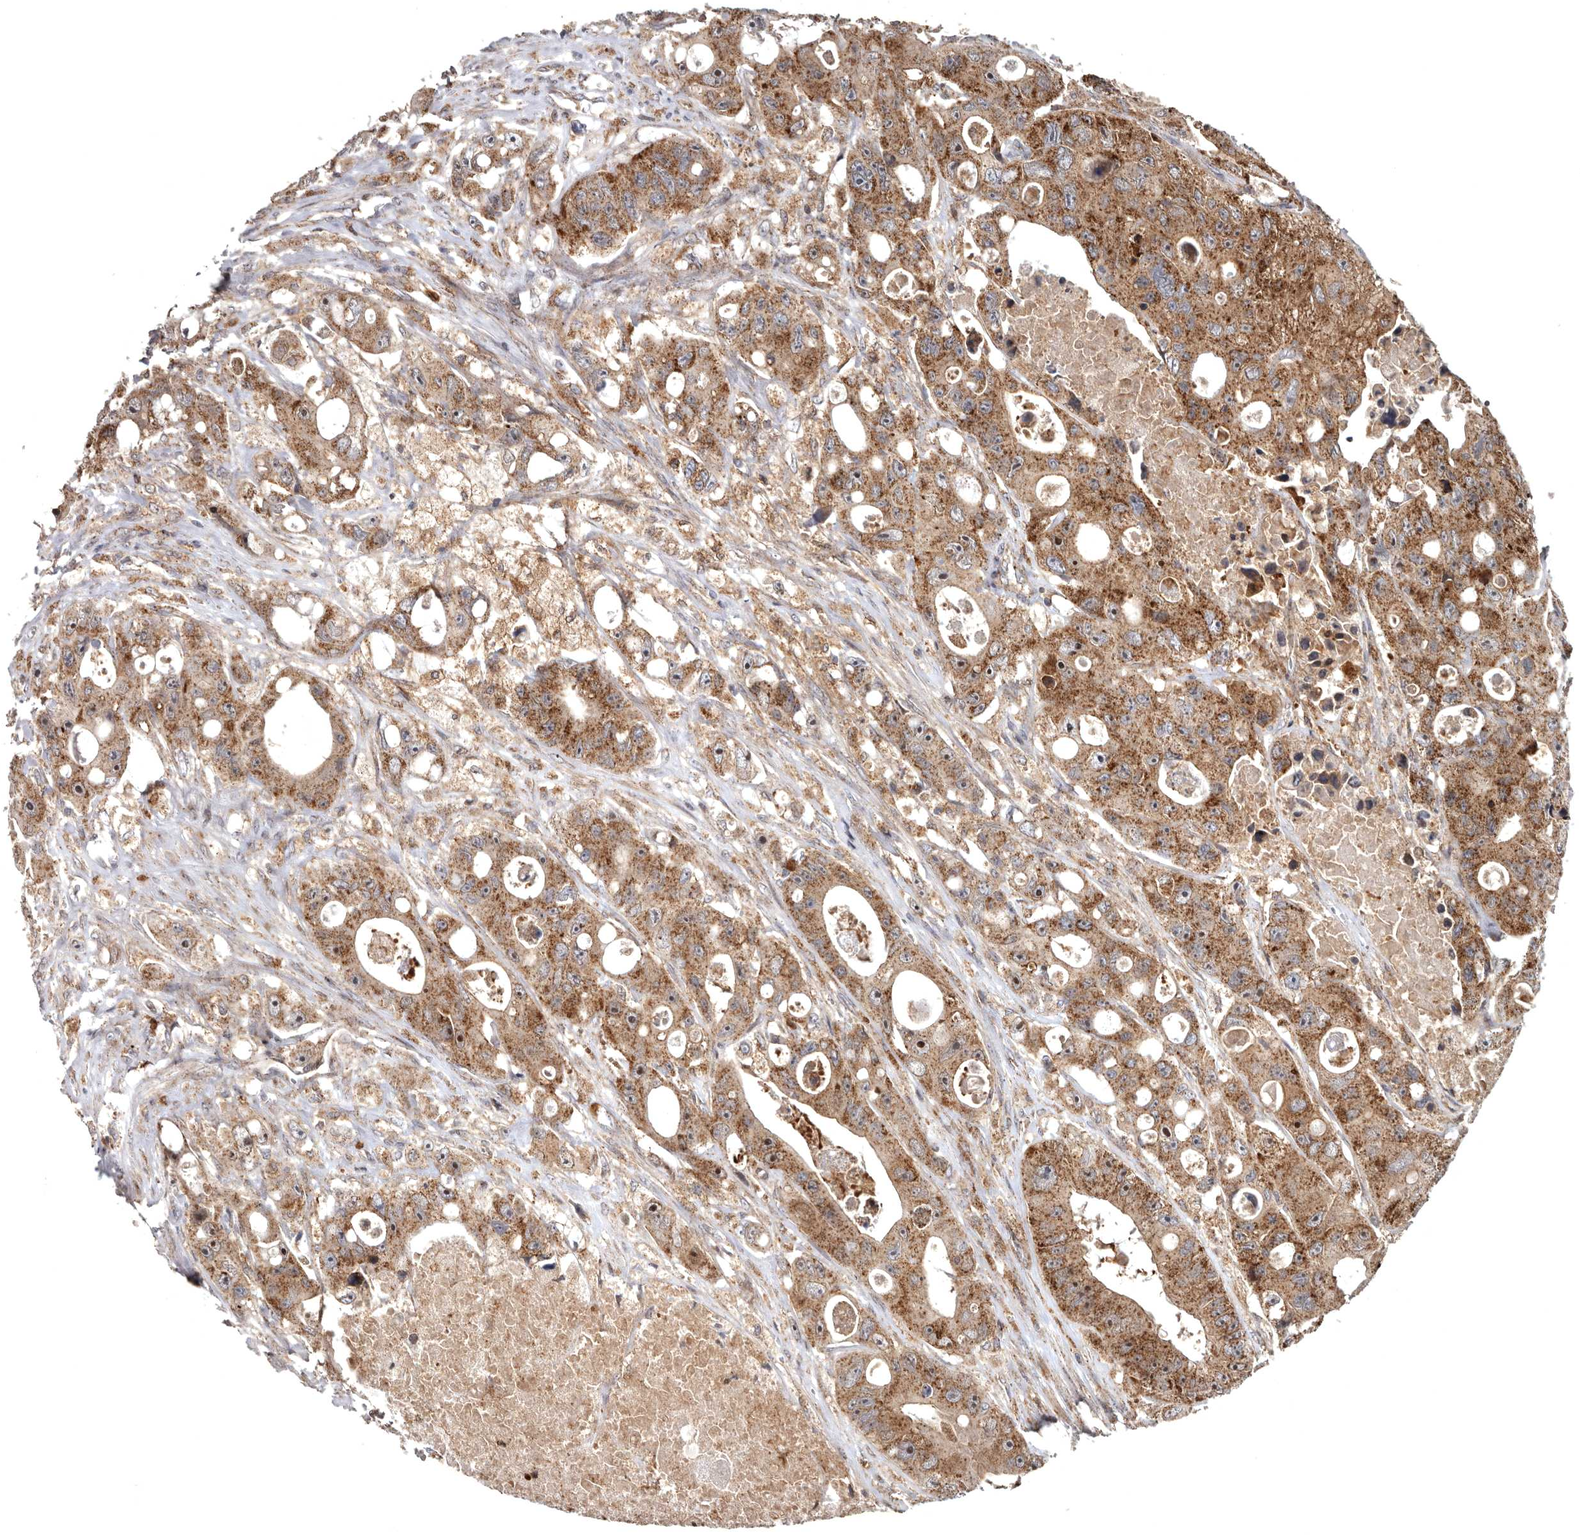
{"staining": {"intensity": "strong", "quantity": ">75%", "location": "cytoplasmic/membranous"}, "tissue": "colorectal cancer", "cell_type": "Tumor cells", "image_type": "cancer", "snomed": [{"axis": "morphology", "description": "Adenocarcinoma, NOS"}, {"axis": "topography", "description": "Colon"}], "caption": "Adenocarcinoma (colorectal) stained with DAB (3,3'-diaminobenzidine) IHC demonstrates high levels of strong cytoplasmic/membranous staining in approximately >75% of tumor cells.", "gene": "FGFR4", "patient": {"sex": "female", "age": 46}}